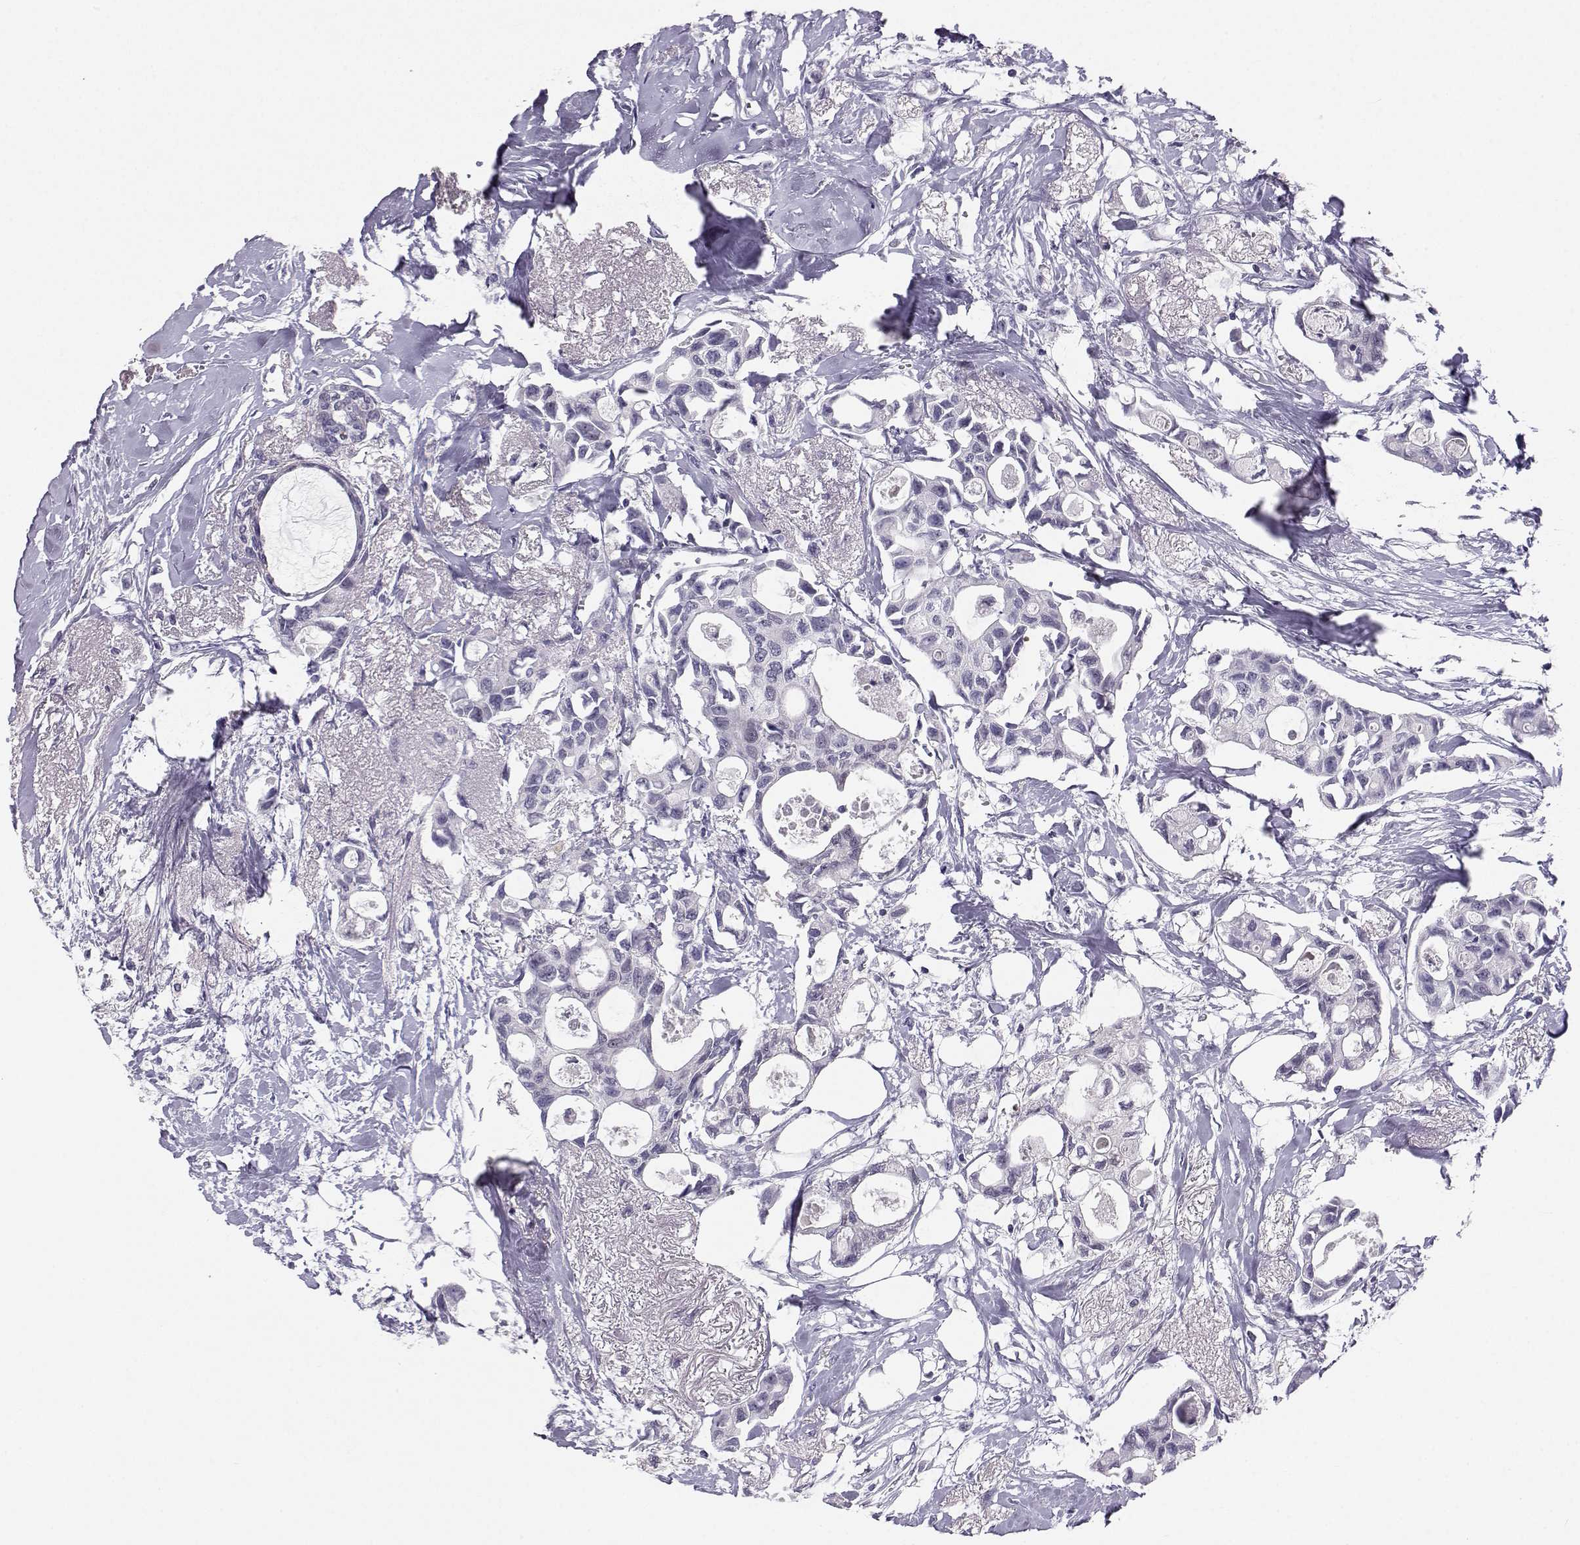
{"staining": {"intensity": "negative", "quantity": "none", "location": "none"}, "tissue": "breast cancer", "cell_type": "Tumor cells", "image_type": "cancer", "snomed": [{"axis": "morphology", "description": "Duct carcinoma"}, {"axis": "topography", "description": "Breast"}], "caption": "An image of breast cancer (infiltrating ductal carcinoma) stained for a protein reveals no brown staining in tumor cells.", "gene": "MROH7", "patient": {"sex": "female", "age": 83}}